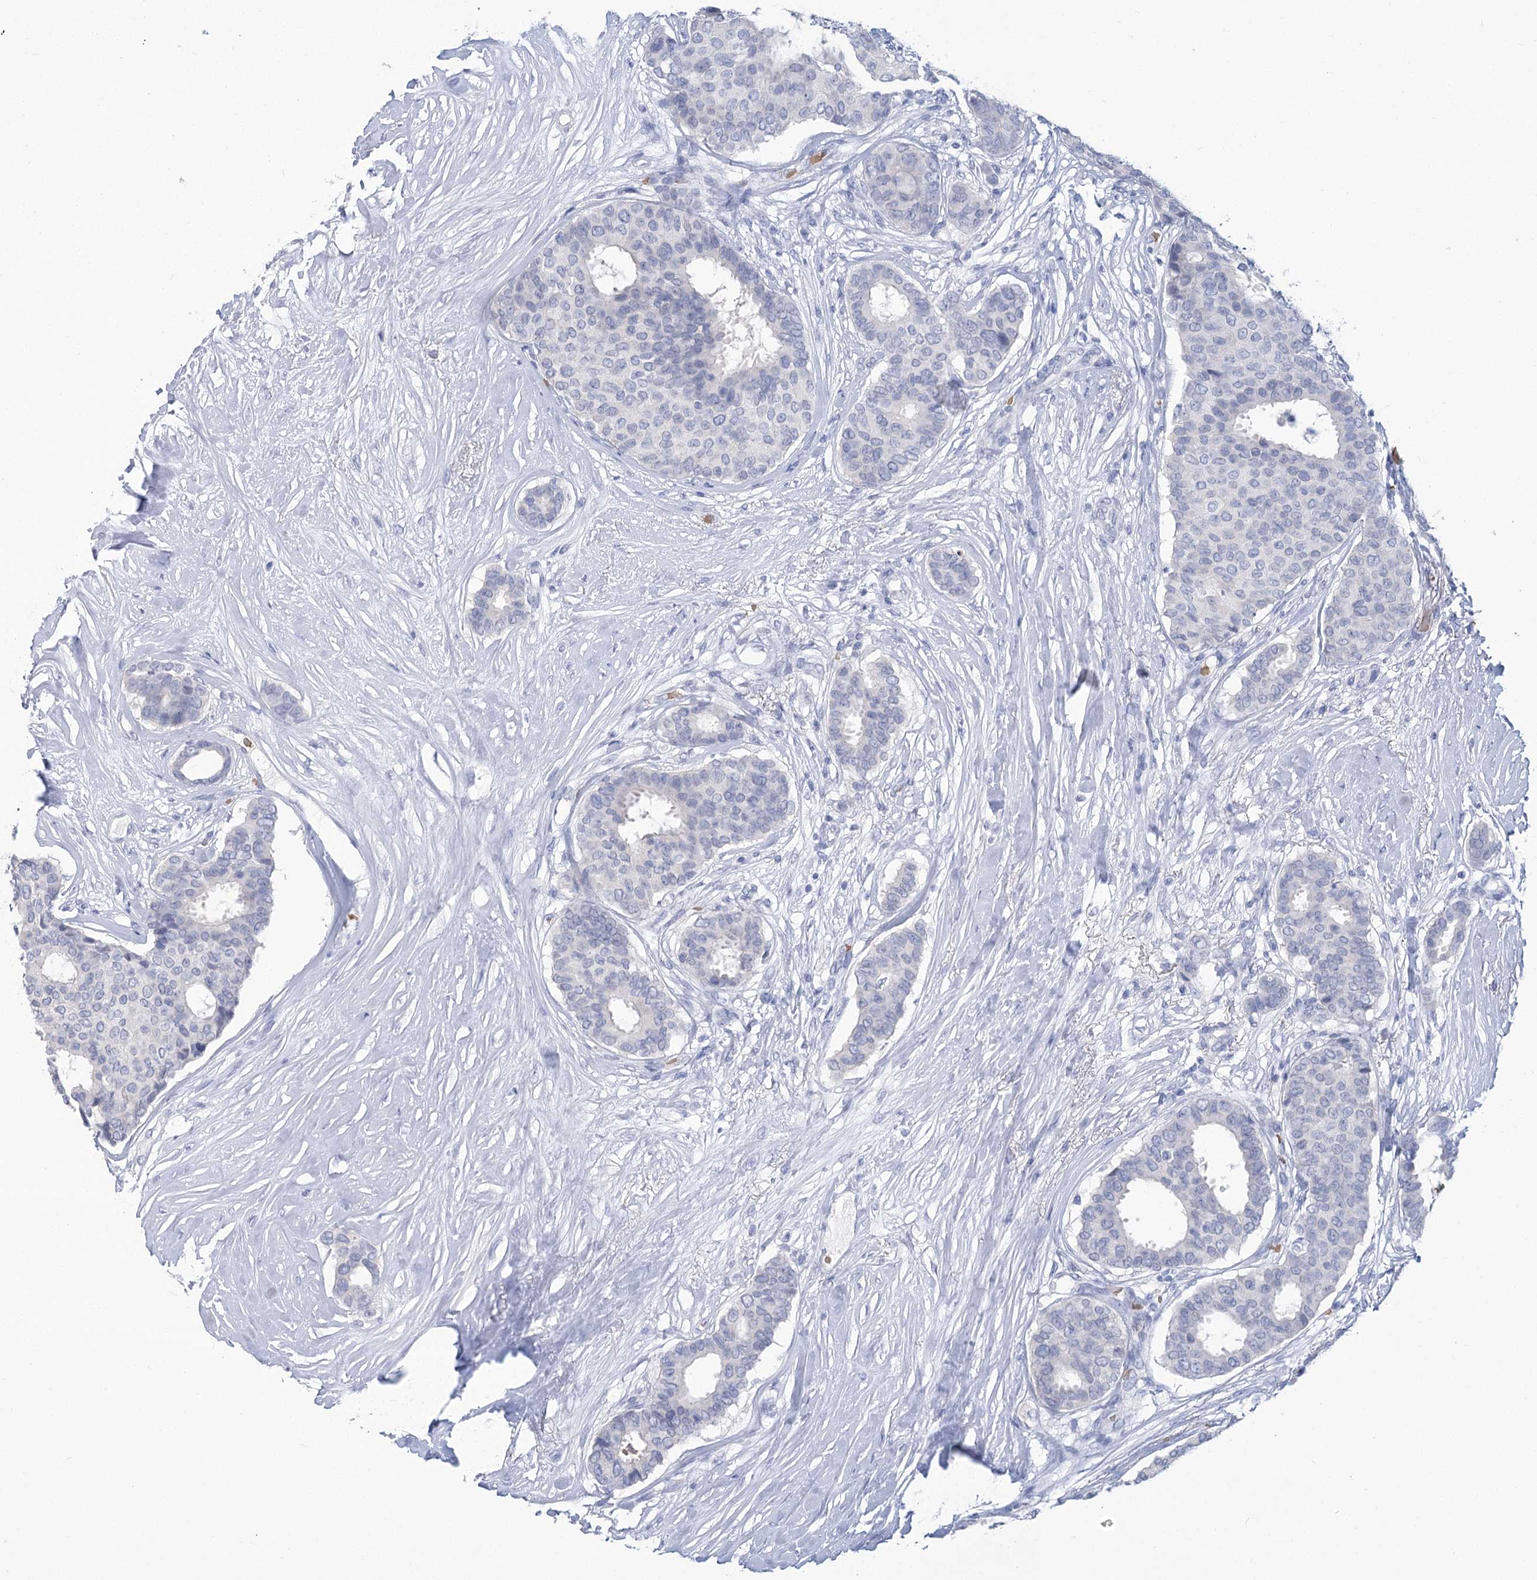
{"staining": {"intensity": "negative", "quantity": "none", "location": "none"}, "tissue": "breast cancer", "cell_type": "Tumor cells", "image_type": "cancer", "snomed": [{"axis": "morphology", "description": "Duct carcinoma"}, {"axis": "topography", "description": "Breast"}], "caption": "This is an immunohistochemistry (IHC) photomicrograph of breast cancer. There is no expression in tumor cells.", "gene": "HBA1", "patient": {"sex": "female", "age": 75}}